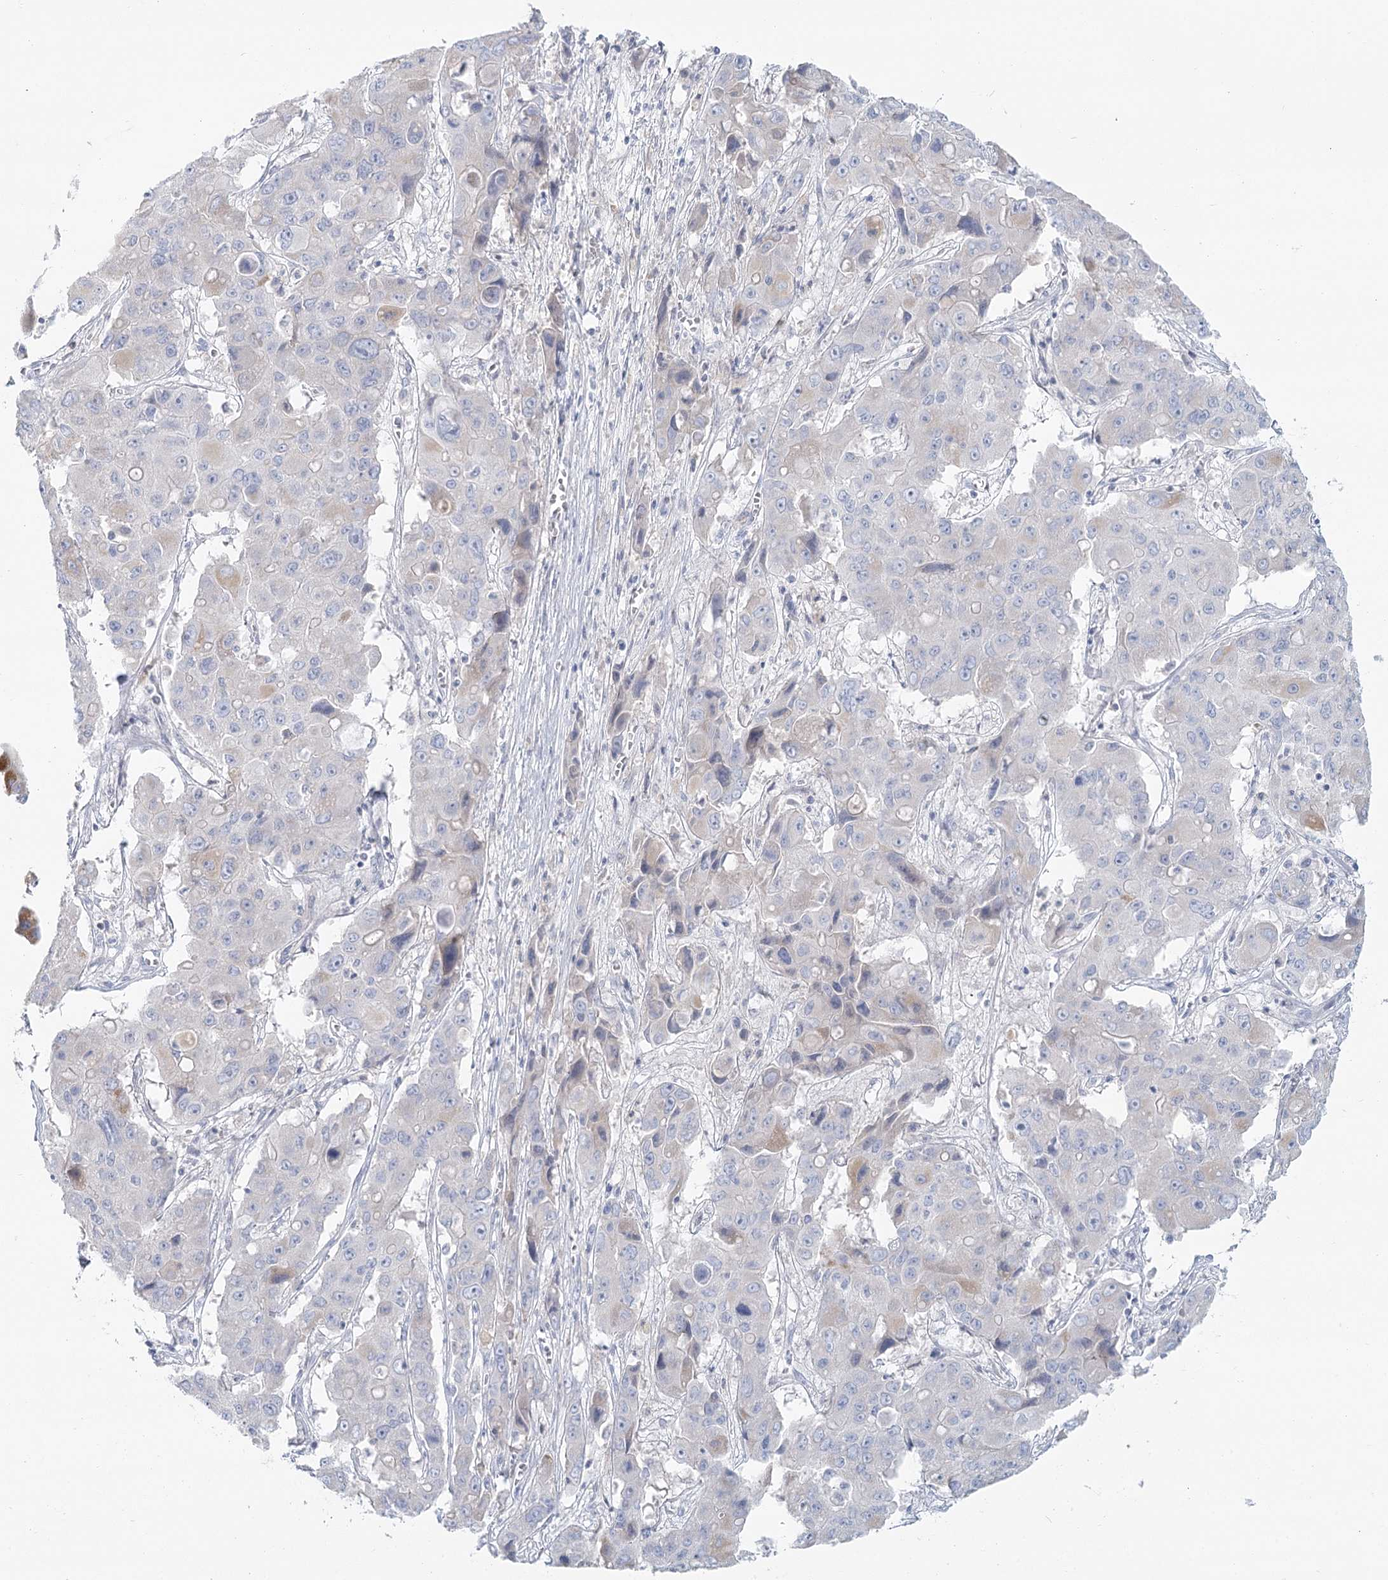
{"staining": {"intensity": "strong", "quantity": "25%-75%", "location": "cytoplasmic/membranous"}, "tissue": "liver cancer", "cell_type": "Tumor cells", "image_type": "cancer", "snomed": [{"axis": "morphology", "description": "Cholangiocarcinoma"}, {"axis": "topography", "description": "Liver"}], "caption": "Liver cancer was stained to show a protein in brown. There is high levels of strong cytoplasmic/membranous positivity in about 25%-75% of tumor cells.", "gene": "DMGDH", "patient": {"sex": "male", "age": 67}}